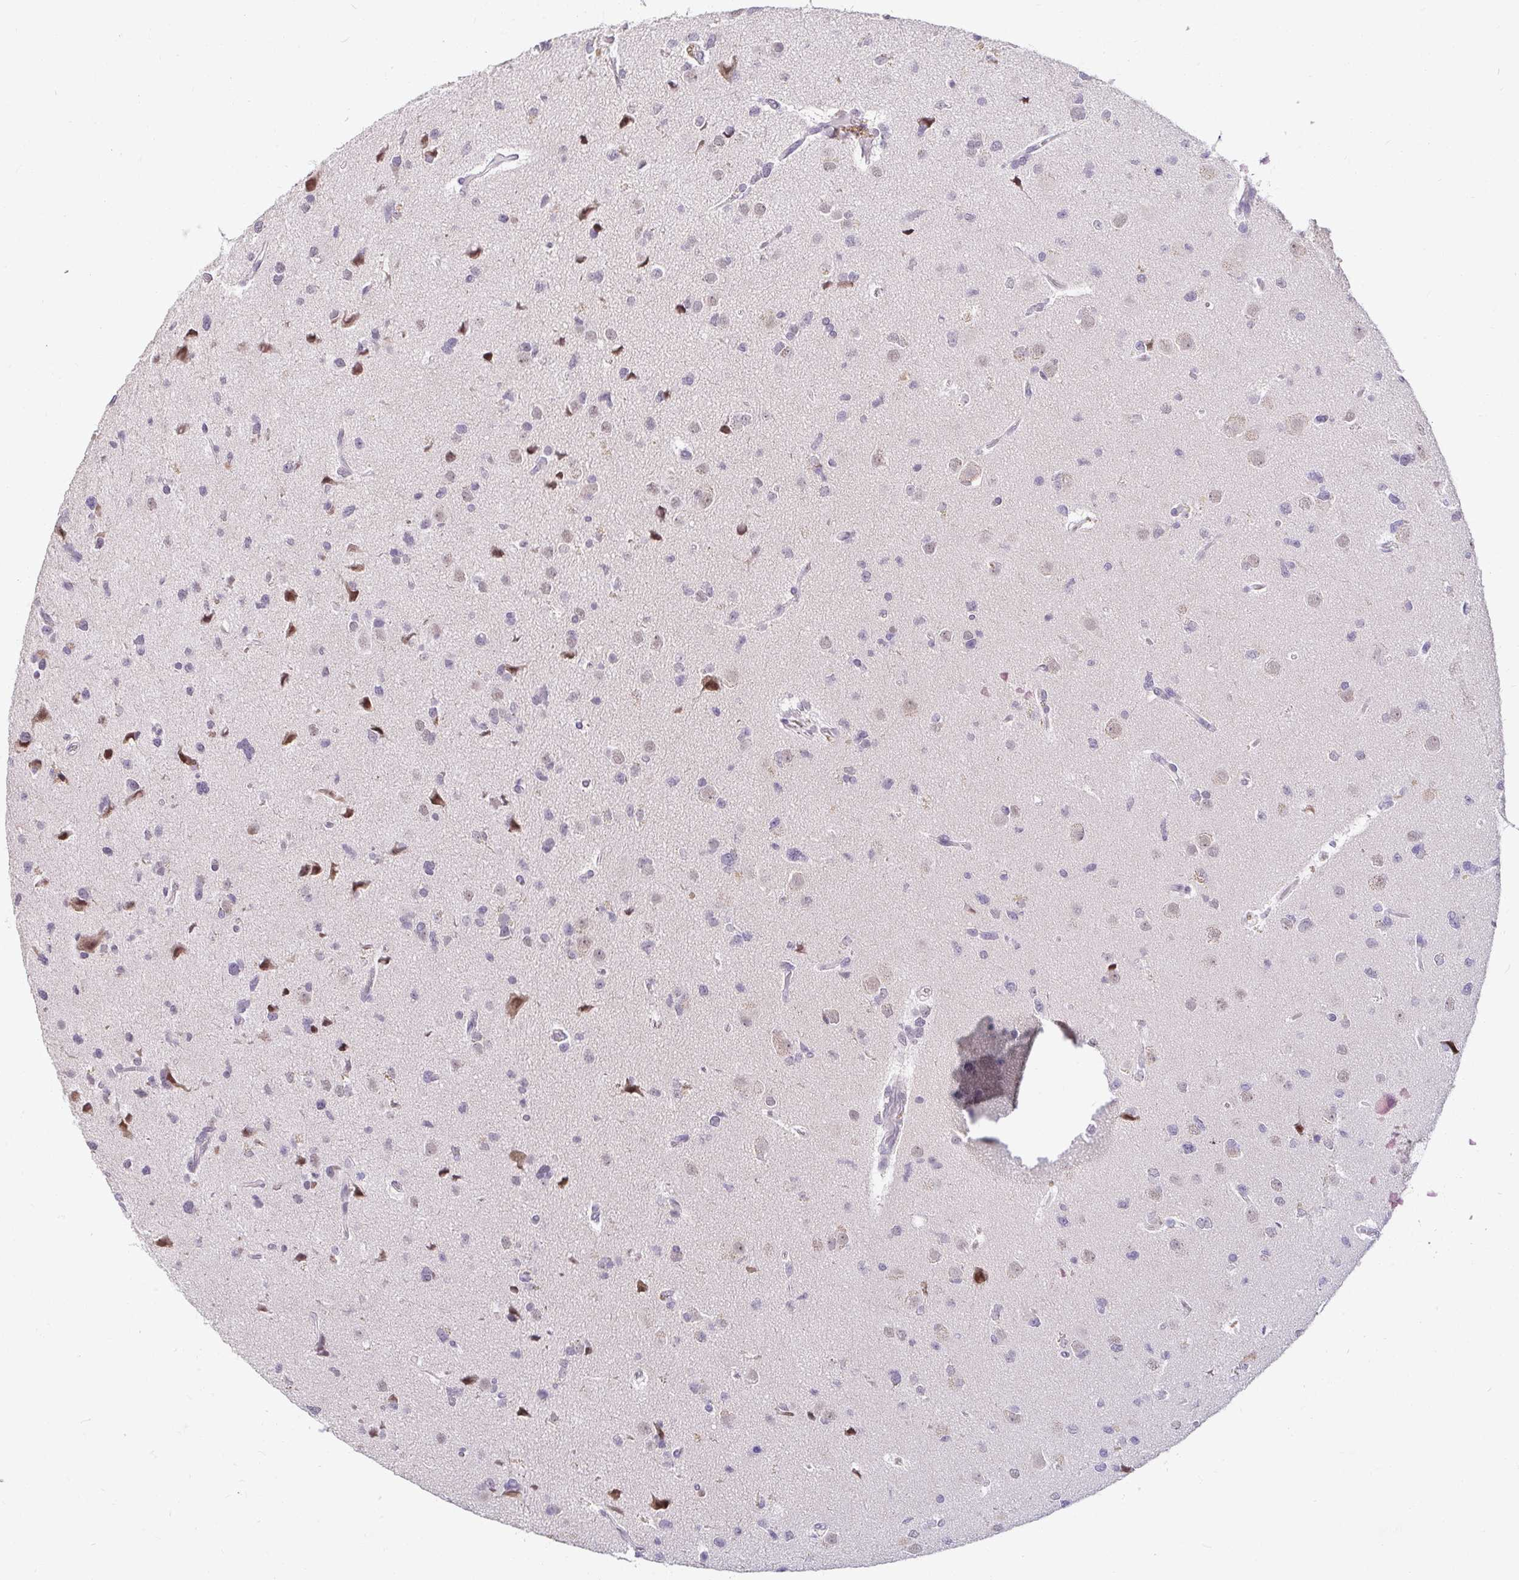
{"staining": {"intensity": "negative", "quantity": "none", "location": "none"}, "tissue": "glioma", "cell_type": "Tumor cells", "image_type": "cancer", "snomed": [{"axis": "morphology", "description": "Glioma, malignant, Low grade"}, {"axis": "topography", "description": "Brain"}], "caption": "Immunohistochemical staining of malignant low-grade glioma displays no significant expression in tumor cells.", "gene": "DDN", "patient": {"sex": "female", "age": 55}}